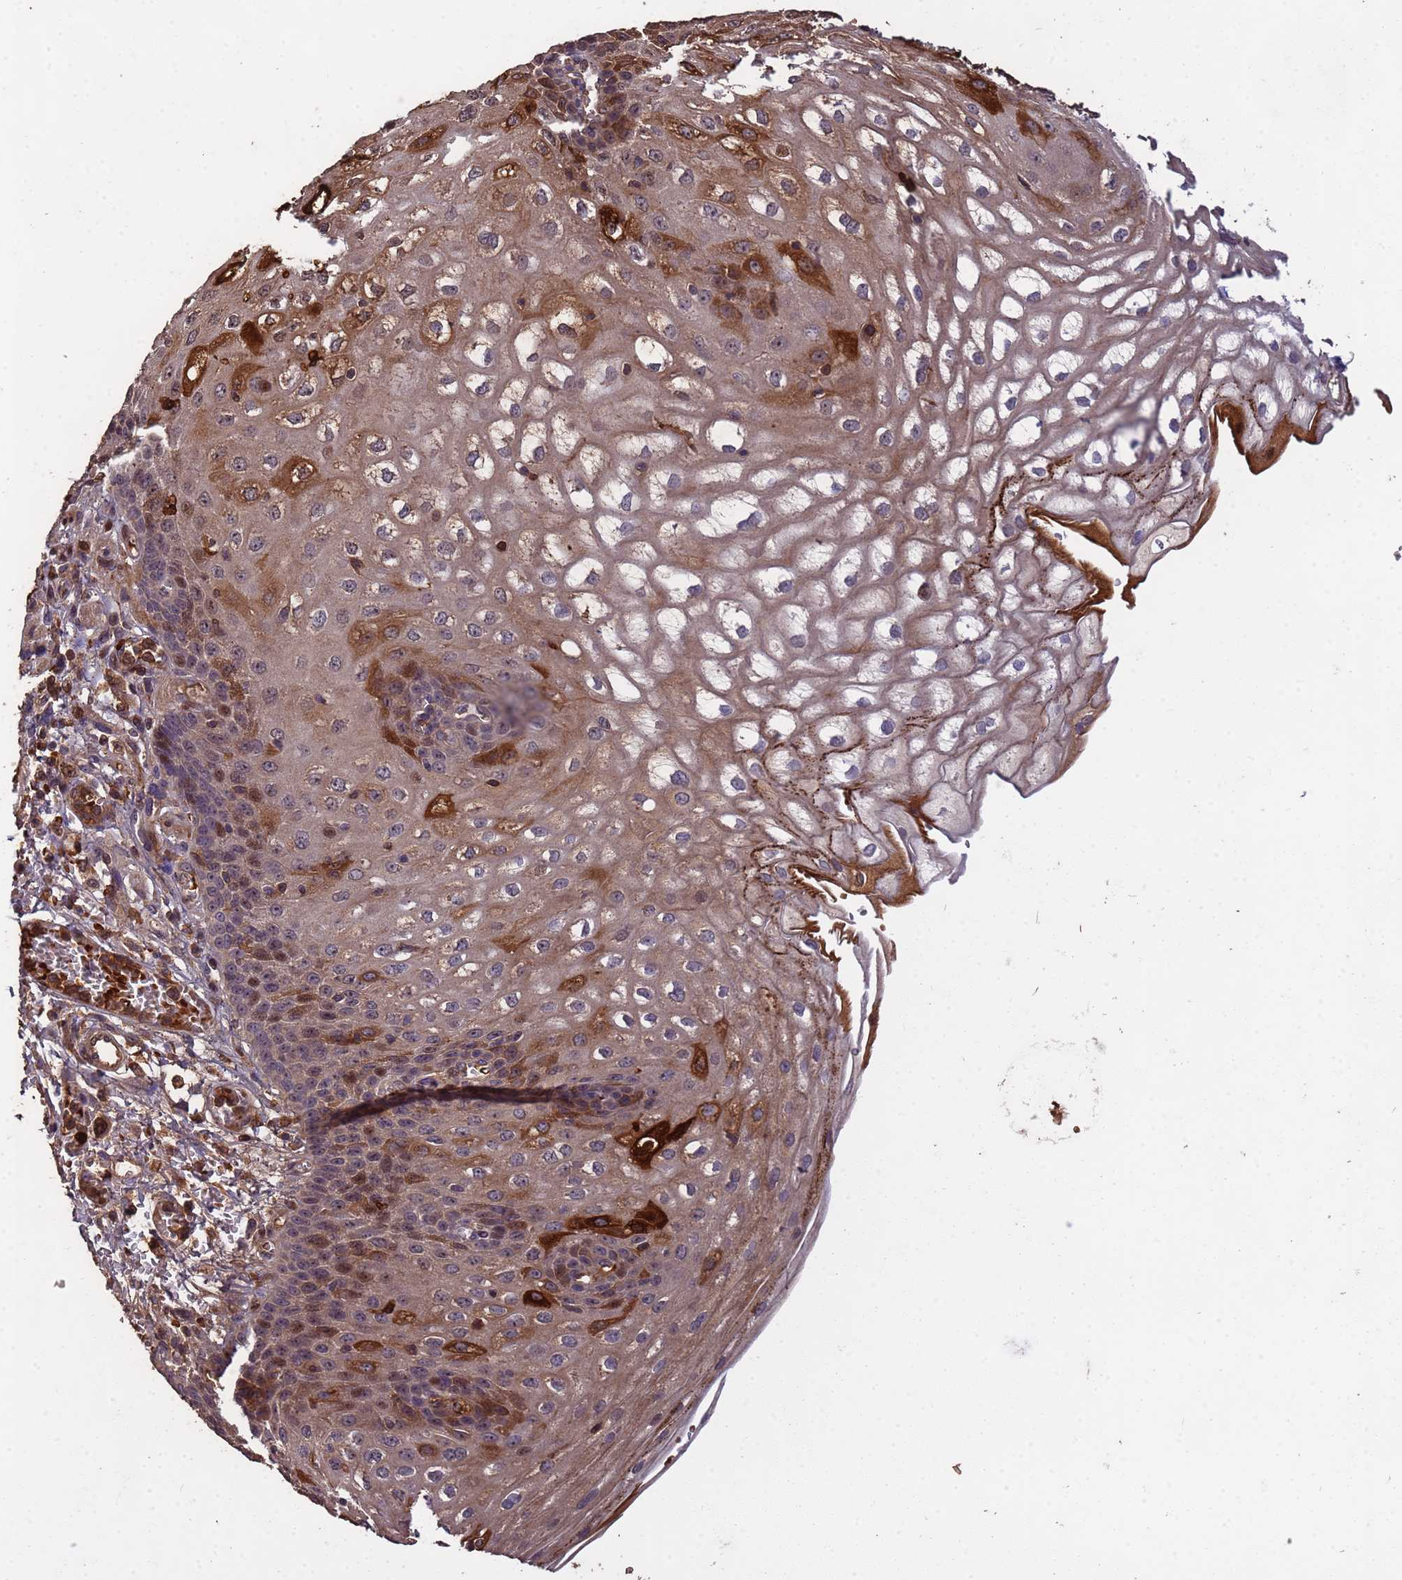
{"staining": {"intensity": "moderate", "quantity": "25%-75%", "location": "cytoplasmic/membranous,nuclear"}, "tissue": "esophagus", "cell_type": "Squamous epithelial cells", "image_type": "normal", "snomed": [{"axis": "morphology", "description": "Normal tissue, NOS"}, {"axis": "topography", "description": "Esophagus"}], "caption": "The photomicrograph exhibits immunohistochemical staining of unremarkable esophagus. There is moderate cytoplasmic/membranous,nuclear staining is seen in about 25%-75% of squamous epithelial cells.", "gene": "CCDC184", "patient": {"sex": "male", "age": 81}}